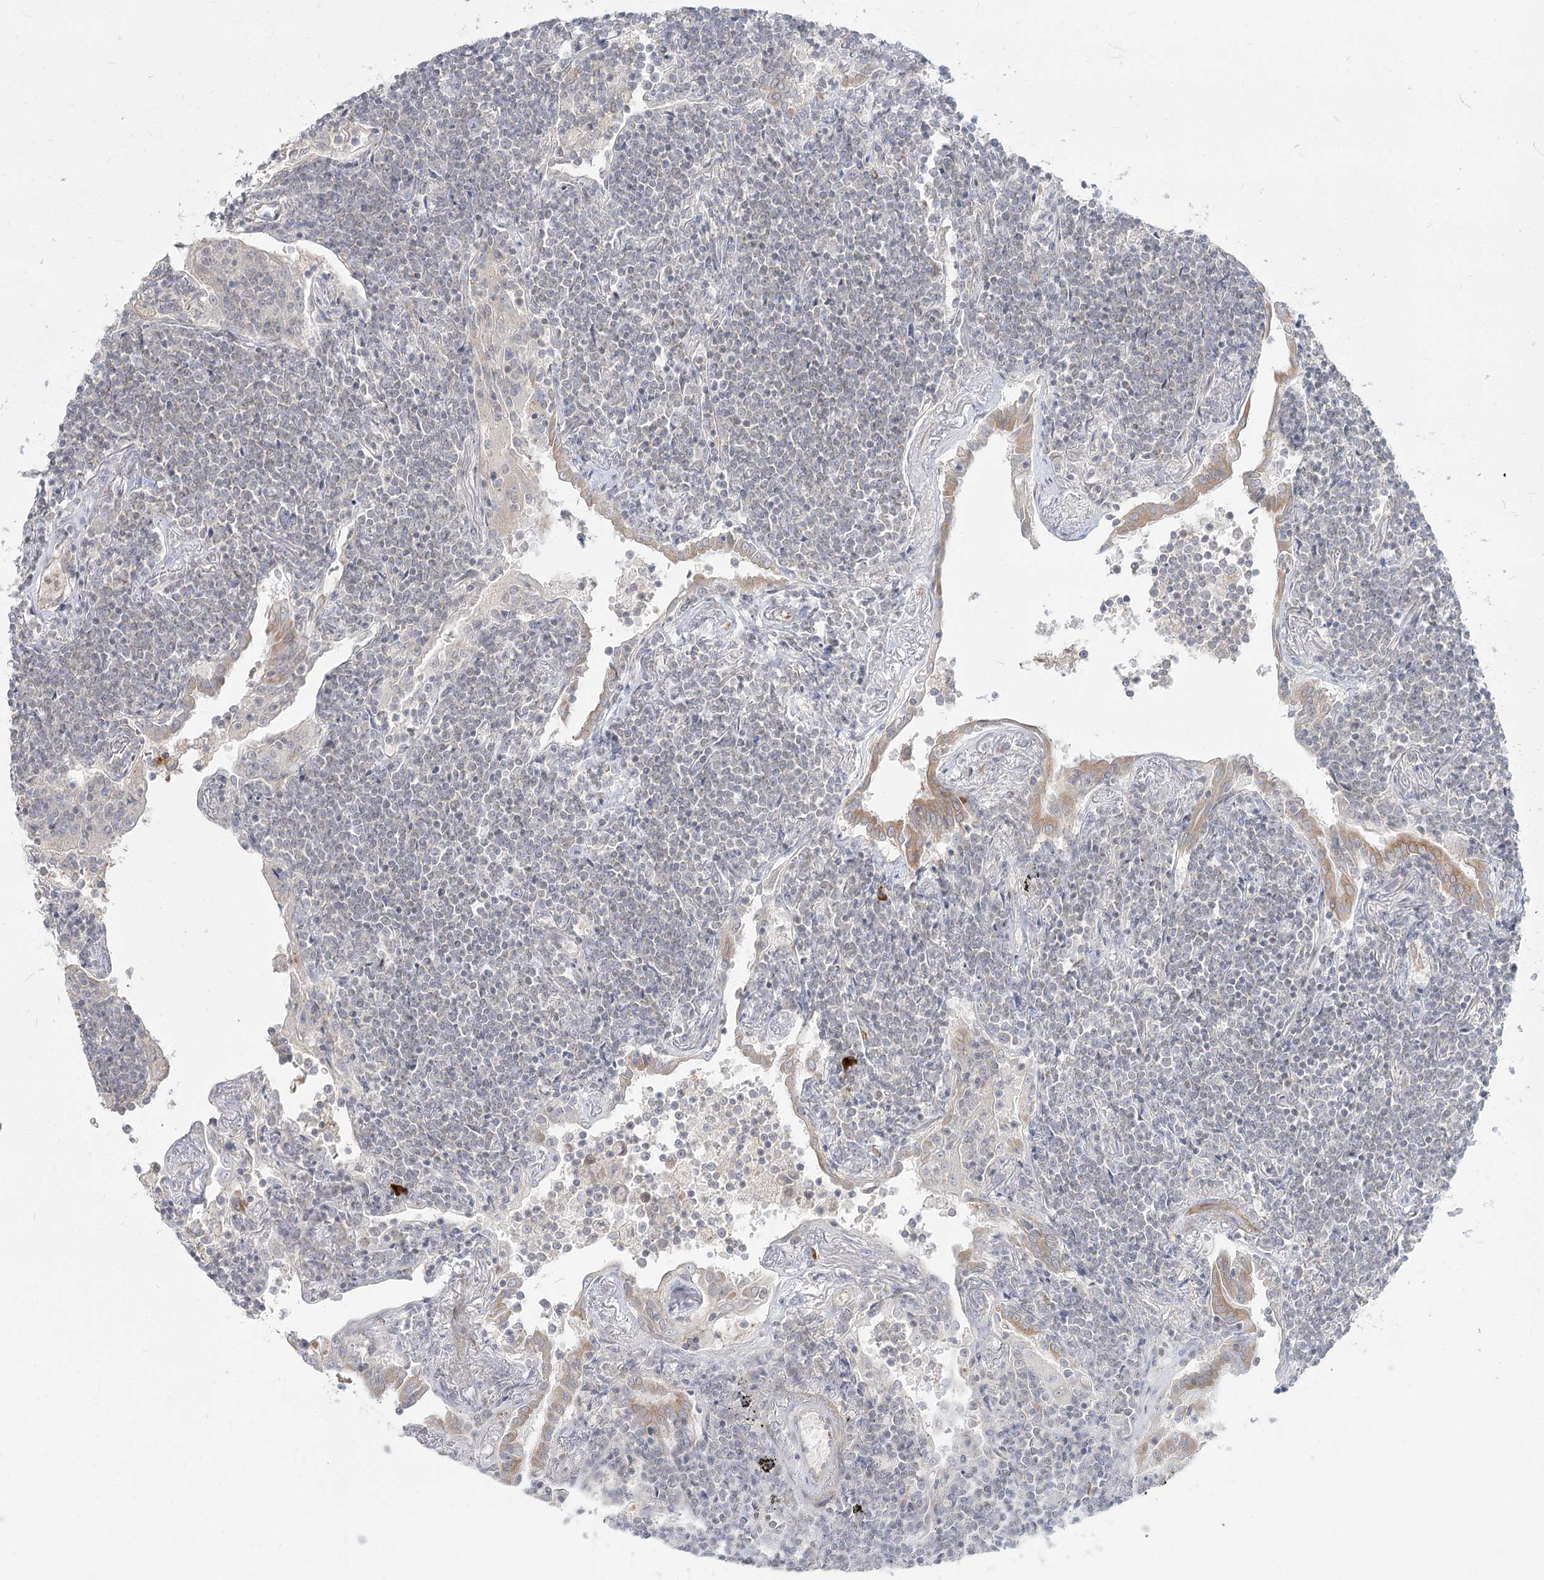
{"staining": {"intensity": "negative", "quantity": "none", "location": "none"}, "tissue": "lymphoma", "cell_type": "Tumor cells", "image_type": "cancer", "snomed": [{"axis": "morphology", "description": "Malignant lymphoma, non-Hodgkin's type, Low grade"}, {"axis": "topography", "description": "Lung"}], "caption": "Malignant lymphoma, non-Hodgkin's type (low-grade) stained for a protein using immunohistochemistry (IHC) exhibits no staining tumor cells.", "gene": "MTMR3", "patient": {"sex": "female", "age": 71}}